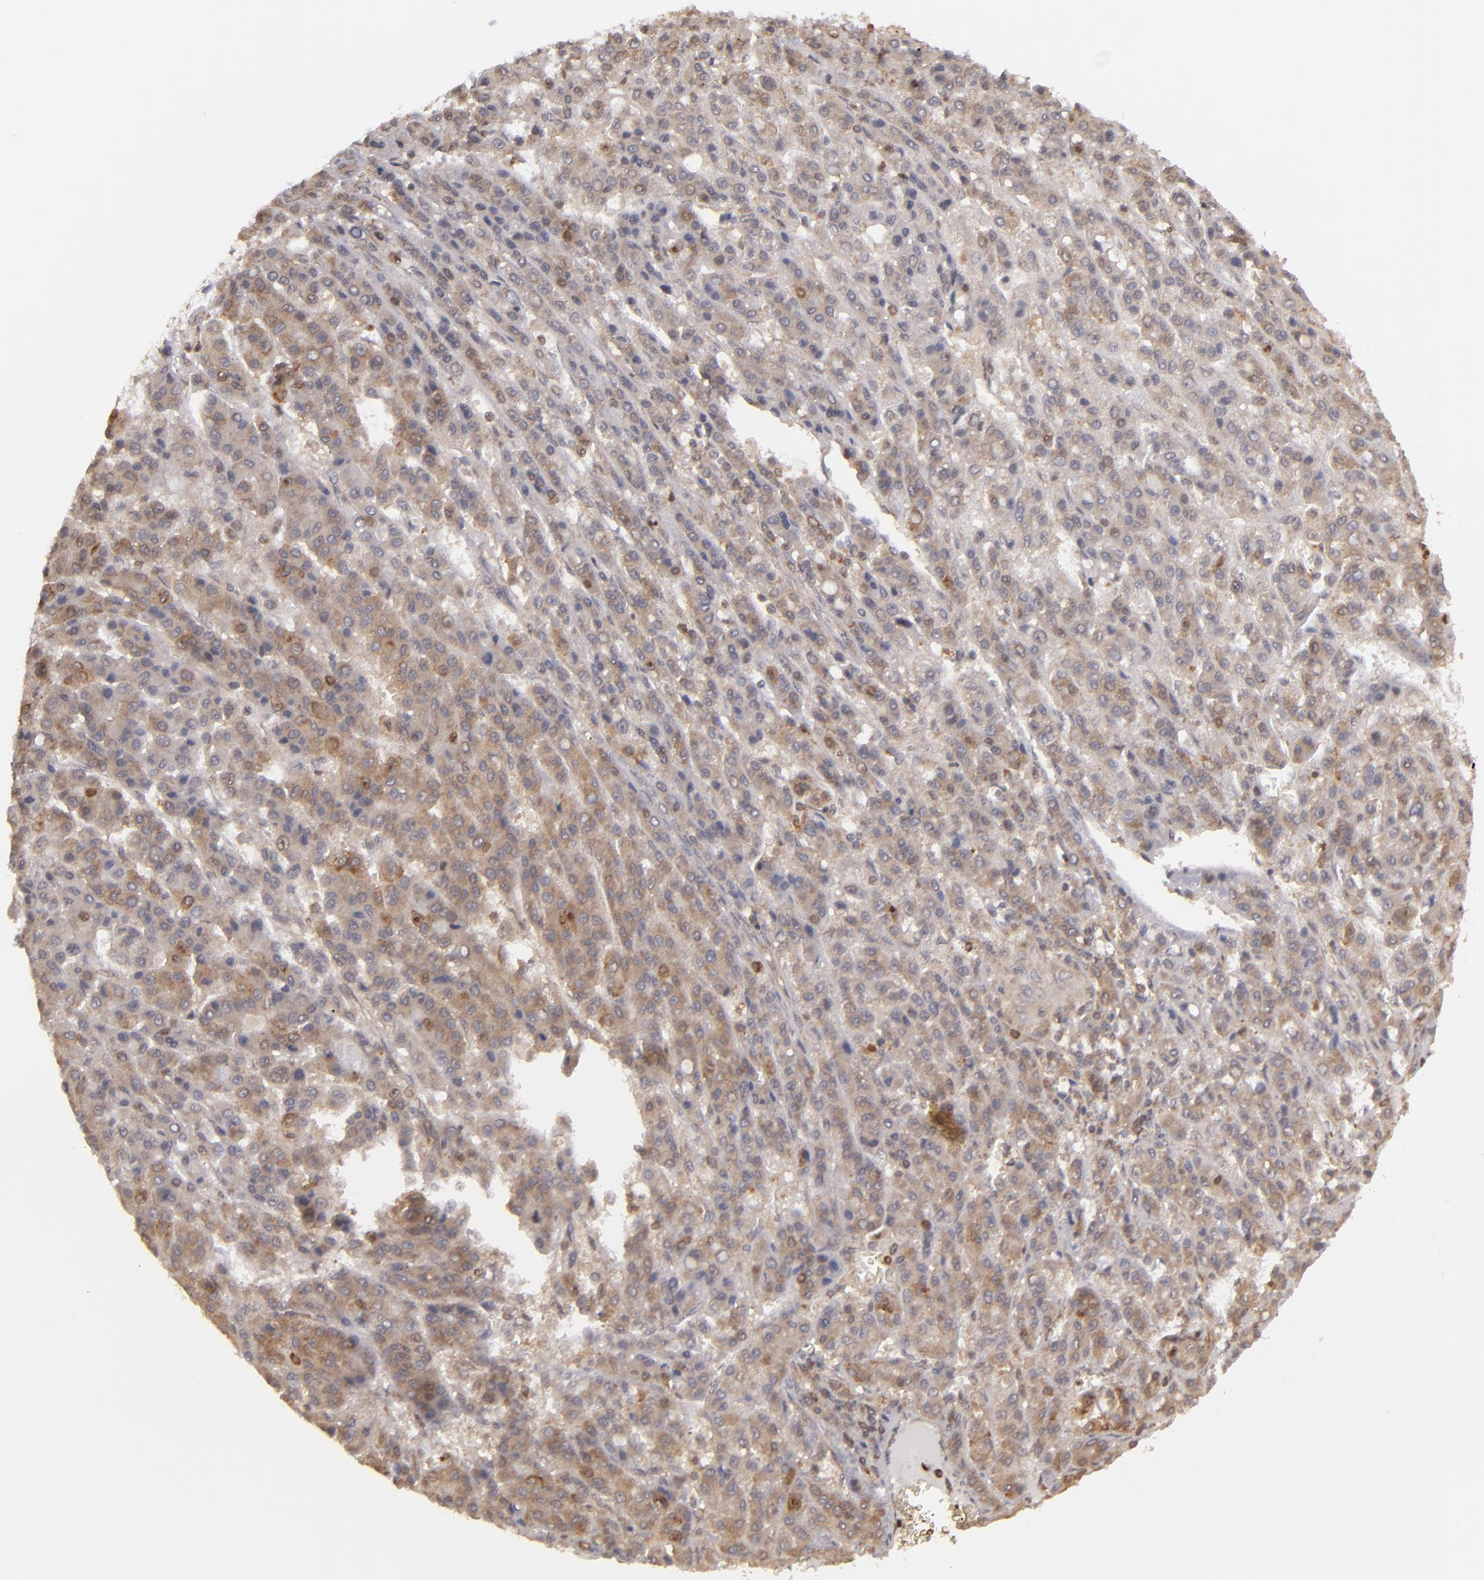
{"staining": {"intensity": "moderate", "quantity": ">75%", "location": "cytoplasmic/membranous"}, "tissue": "liver cancer", "cell_type": "Tumor cells", "image_type": "cancer", "snomed": [{"axis": "morphology", "description": "Carcinoma, Hepatocellular, NOS"}, {"axis": "topography", "description": "Liver"}], "caption": "Protein staining of liver cancer (hepatocellular carcinoma) tissue reveals moderate cytoplasmic/membranous staining in about >75% of tumor cells.", "gene": "MAPK3", "patient": {"sex": "male", "age": 70}}